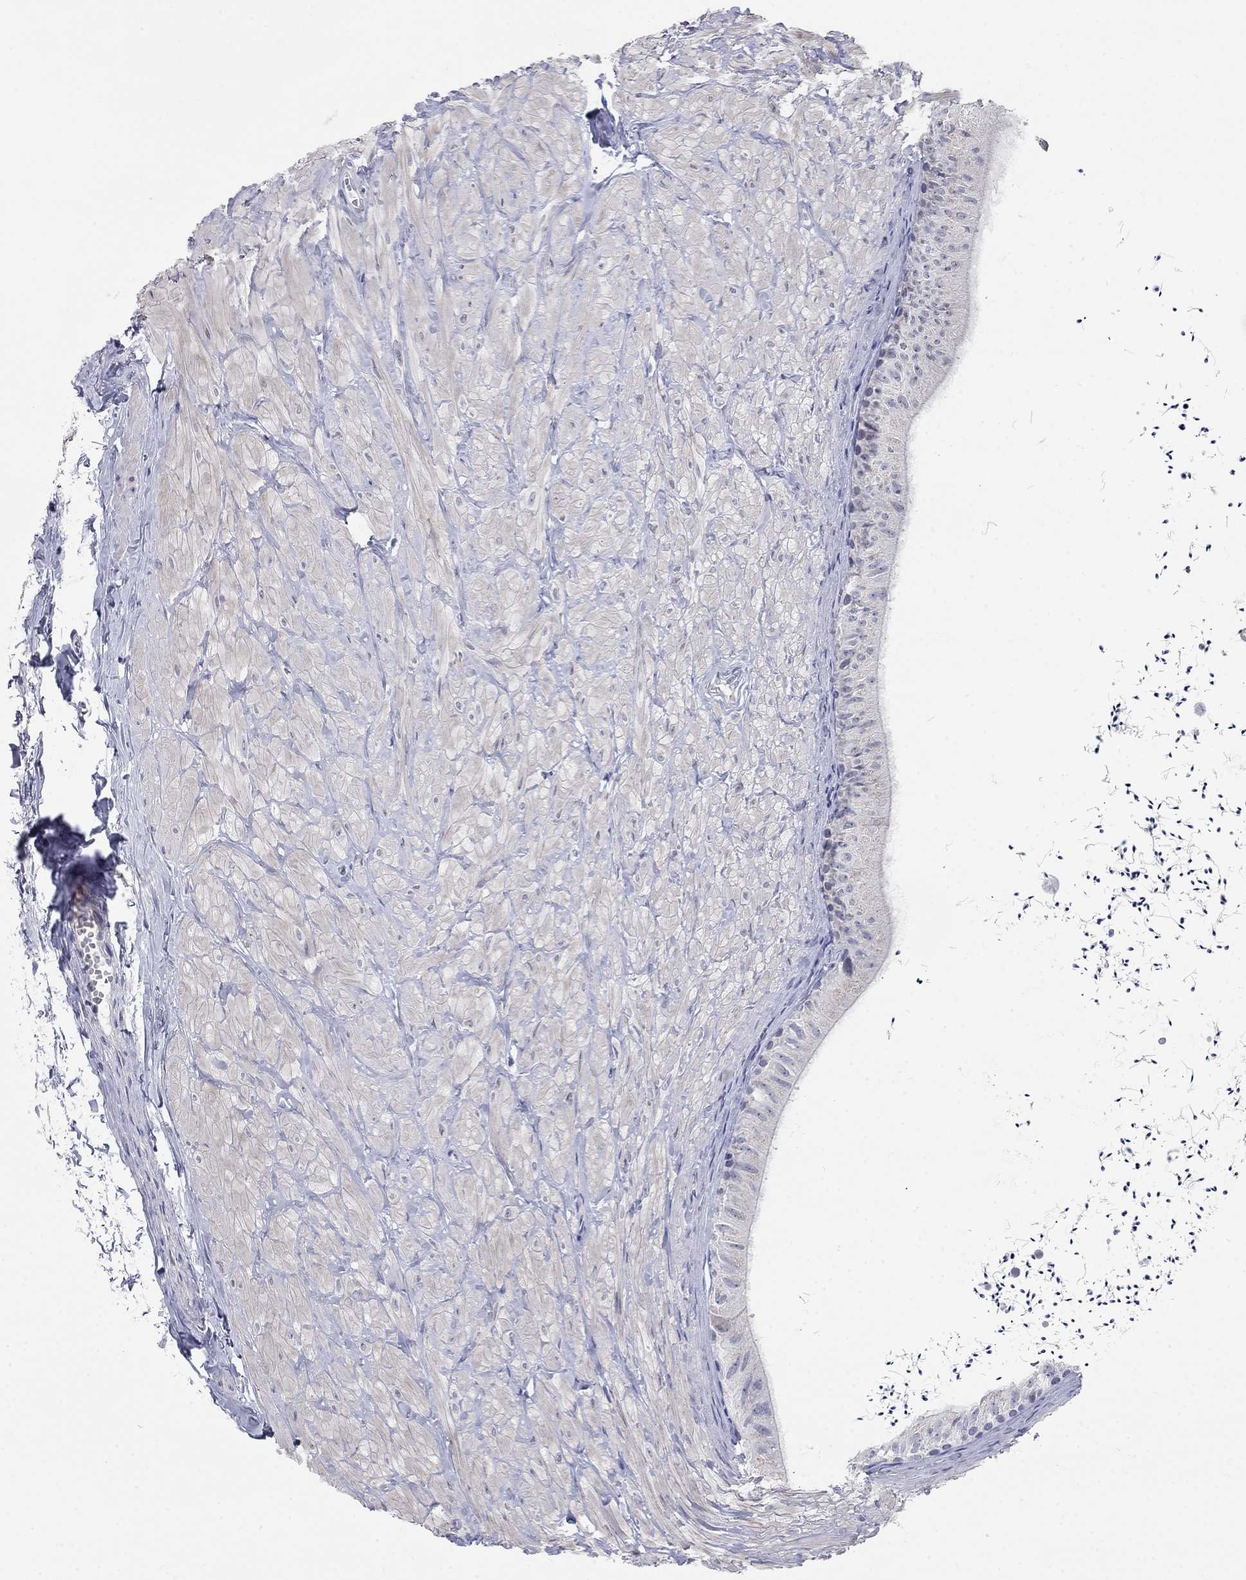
{"staining": {"intensity": "negative", "quantity": "none", "location": "none"}, "tissue": "epididymis", "cell_type": "Glandular cells", "image_type": "normal", "snomed": [{"axis": "morphology", "description": "Normal tissue, NOS"}, {"axis": "topography", "description": "Epididymis"}], "caption": "IHC image of benign human epididymis stained for a protein (brown), which shows no staining in glandular cells. The staining was performed using DAB (3,3'-diaminobenzidine) to visualize the protein expression in brown, while the nuclei were stained in blue with hematoxylin (Magnification: 20x).", "gene": "WASF3", "patient": {"sex": "male", "age": 32}}